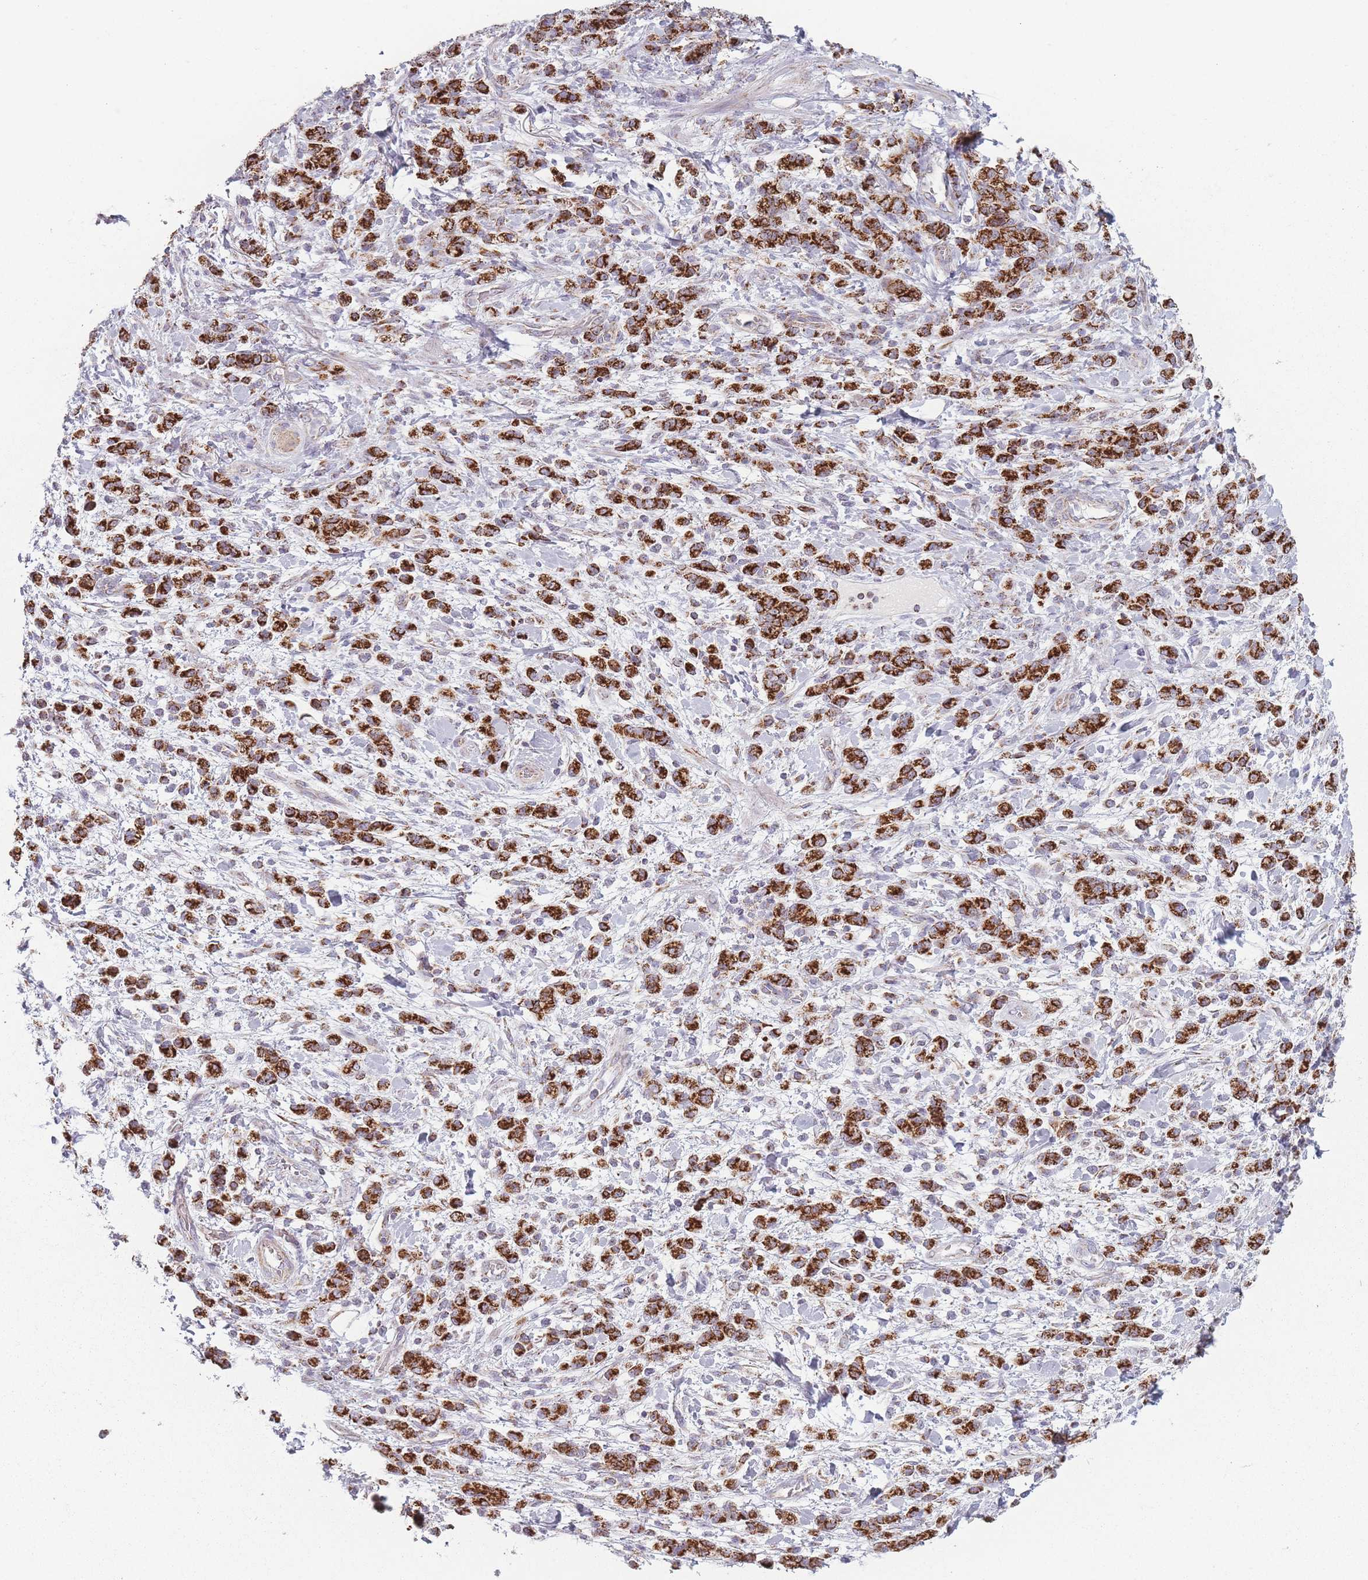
{"staining": {"intensity": "strong", "quantity": ">75%", "location": "cytoplasmic/membranous"}, "tissue": "stomach cancer", "cell_type": "Tumor cells", "image_type": "cancer", "snomed": [{"axis": "morphology", "description": "Adenocarcinoma, NOS"}, {"axis": "topography", "description": "Stomach"}], "caption": "This photomicrograph exhibits immunohistochemistry staining of stomach cancer (adenocarcinoma), with high strong cytoplasmic/membranous positivity in approximately >75% of tumor cells.", "gene": "DCHS1", "patient": {"sex": "male", "age": 77}}